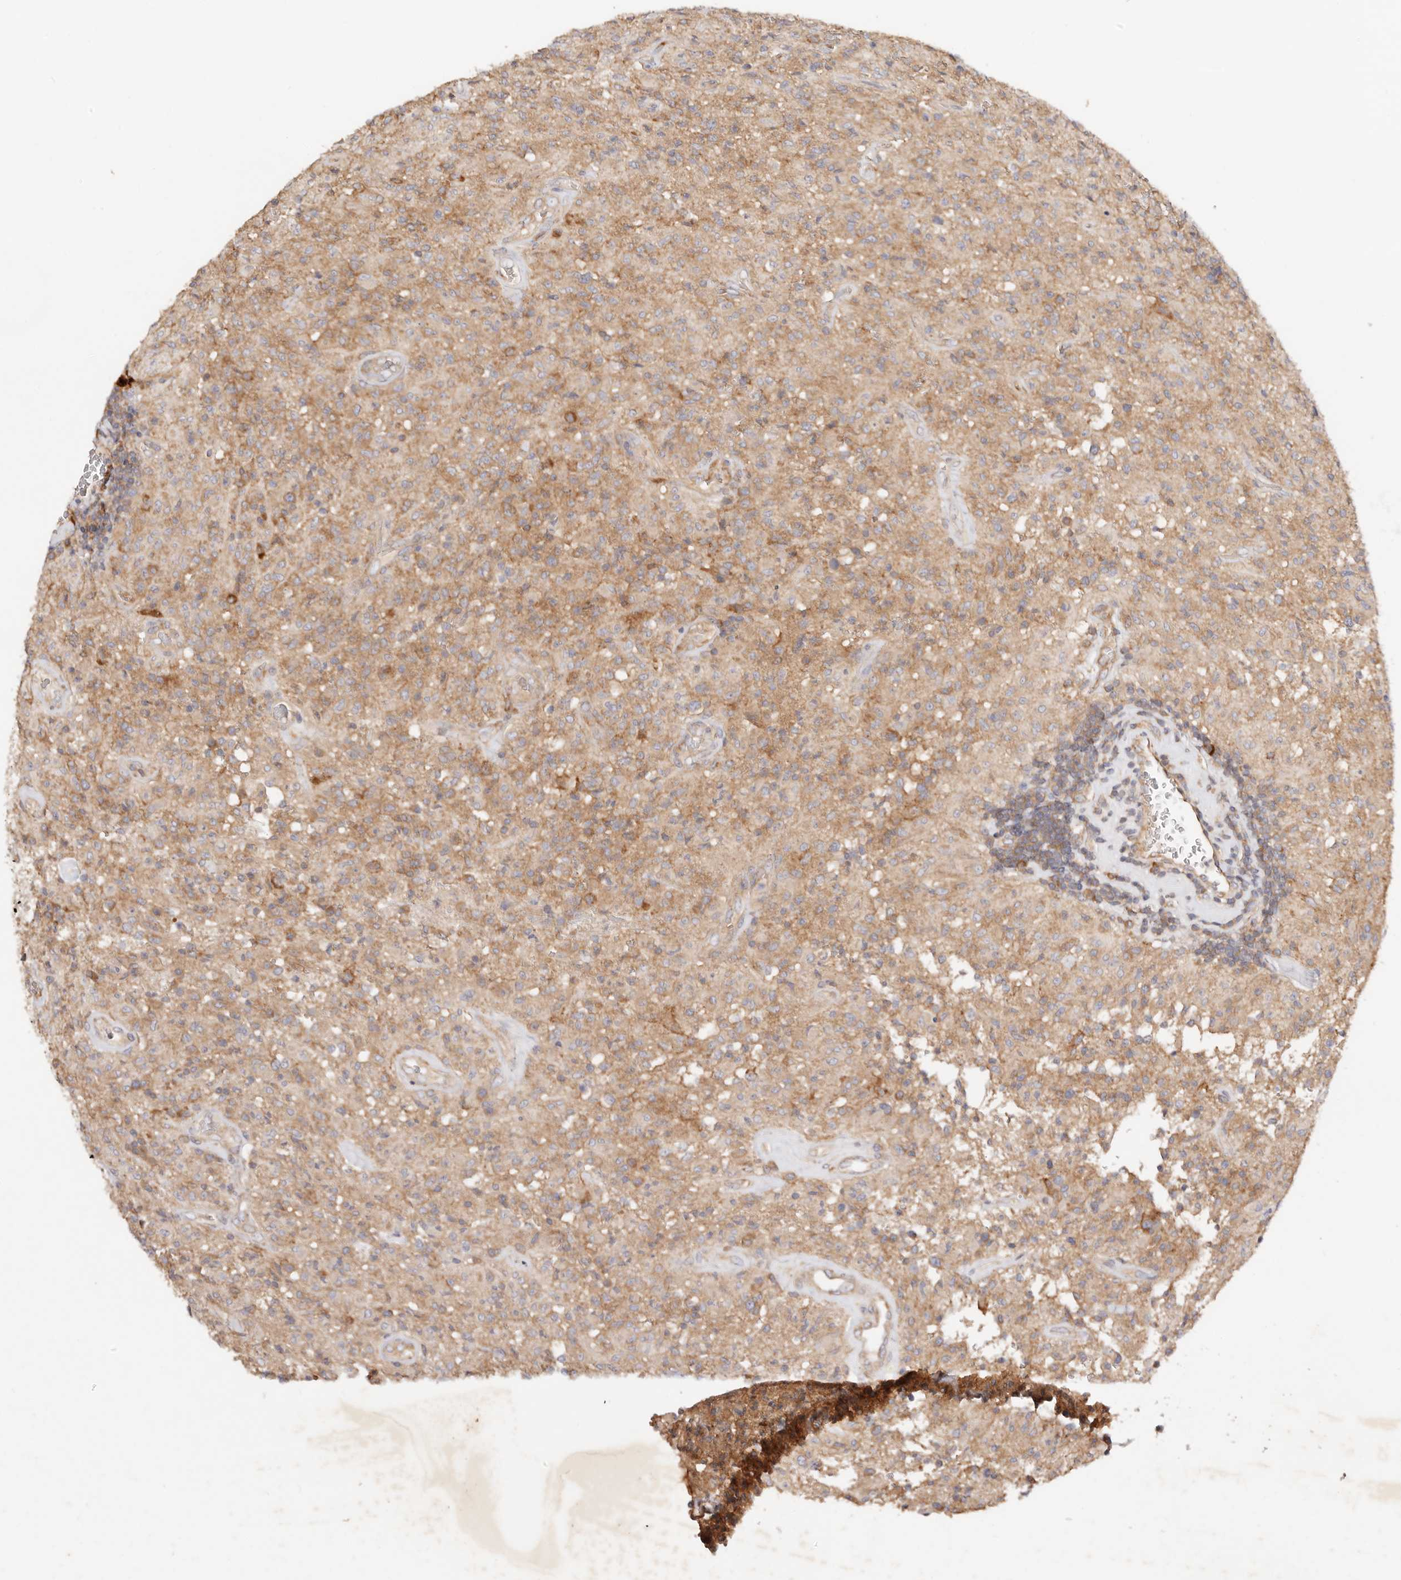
{"staining": {"intensity": "moderate", "quantity": ">75%", "location": "cytoplasmic/membranous"}, "tissue": "glioma", "cell_type": "Tumor cells", "image_type": "cancer", "snomed": [{"axis": "morphology", "description": "Glioma, malignant, High grade"}, {"axis": "topography", "description": "Brain"}], "caption": "The immunohistochemical stain shows moderate cytoplasmic/membranous positivity in tumor cells of glioma tissue. The staining is performed using DAB (3,3'-diaminobenzidine) brown chromogen to label protein expression. The nuclei are counter-stained blue using hematoxylin.", "gene": "GNA13", "patient": {"sex": "female", "age": 57}}